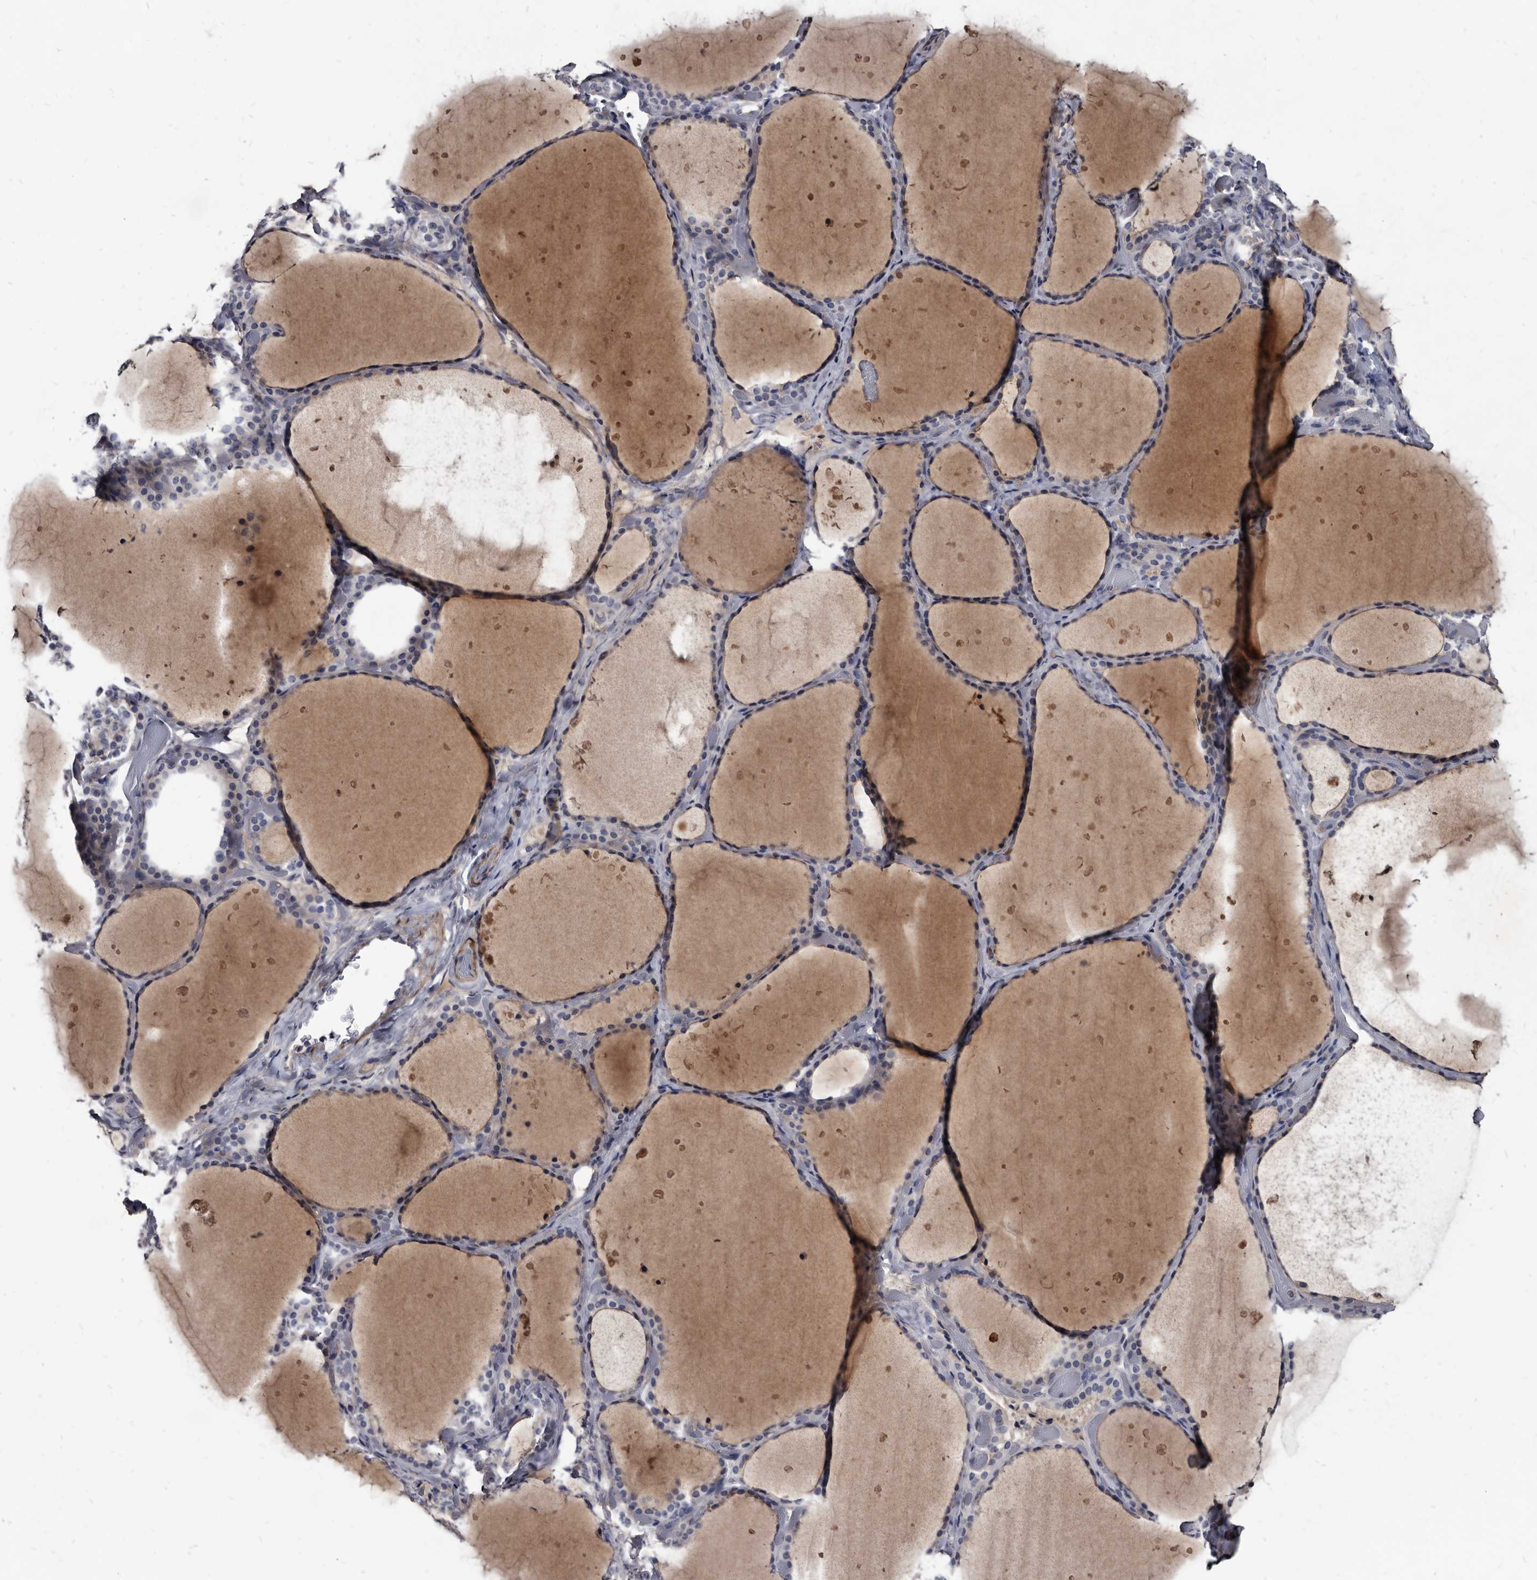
{"staining": {"intensity": "negative", "quantity": "none", "location": "none"}, "tissue": "thyroid gland", "cell_type": "Glandular cells", "image_type": "normal", "snomed": [{"axis": "morphology", "description": "Normal tissue, NOS"}, {"axis": "topography", "description": "Thyroid gland"}], "caption": "Immunohistochemical staining of unremarkable human thyroid gland shows no significant expression in glandular cells. (DAB immunohistochemistry visualized using brightfield microscopy, high magnification).", "gene": "PRSS8", "patient": {"sex": "female", "age": 44}}